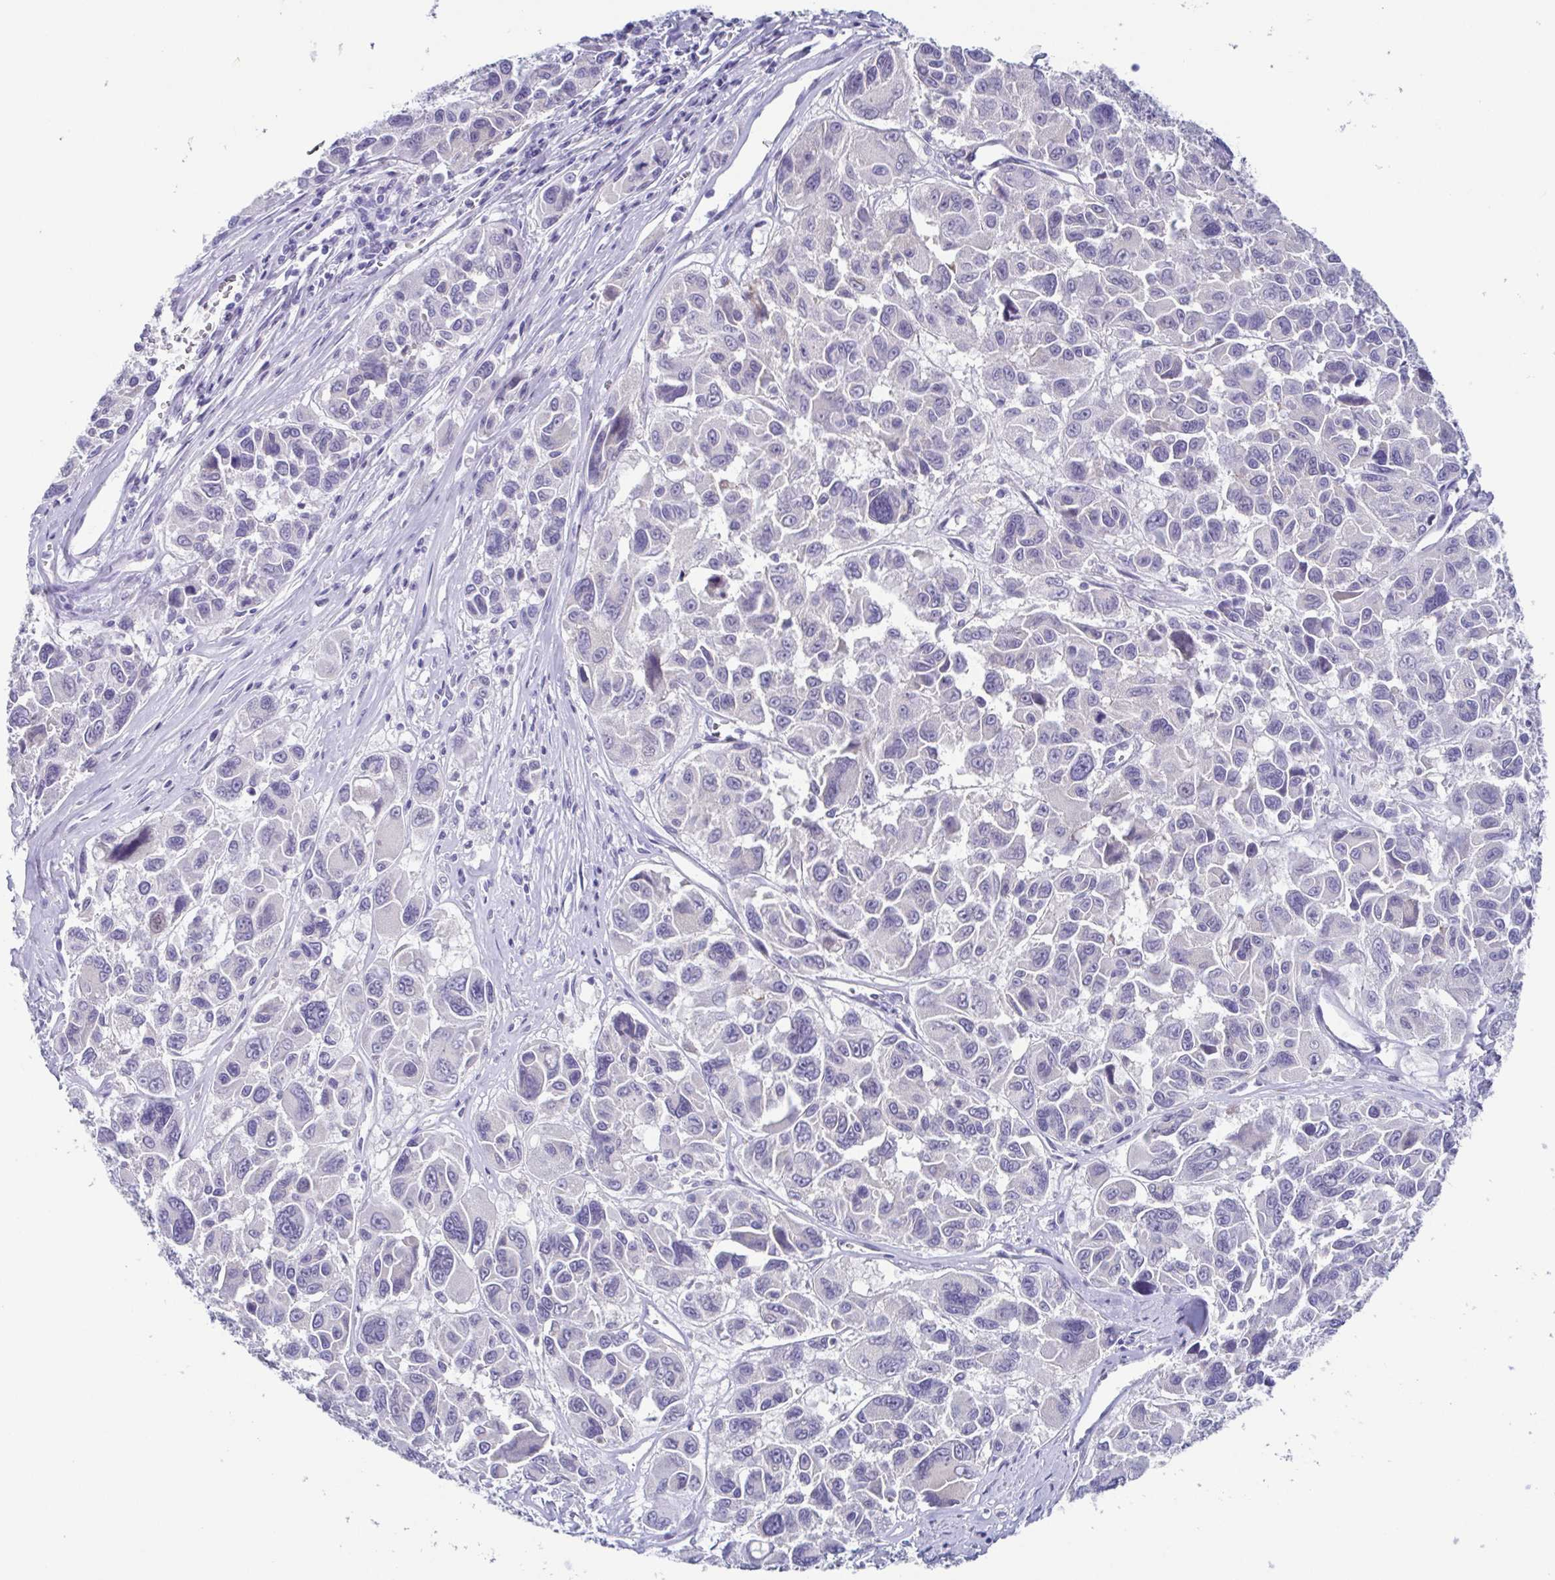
{"staining": {"intensity": "negative", "quantity": "none", "location": "none"}, "tissue": "melanoma", "cell_type": "Tumor cells", "image_type": "cancer", "snomed": [{"axis": "morphology", "description": "Malignant melanoma, NOS"}, {"axis": "topography", "description": "Skin"}], "caption": "The micrograph demonstrates no significant expression in tumor cells of melanoma.", "gene": "RDH11", "patient": {"sex": "female", "age": 66}}